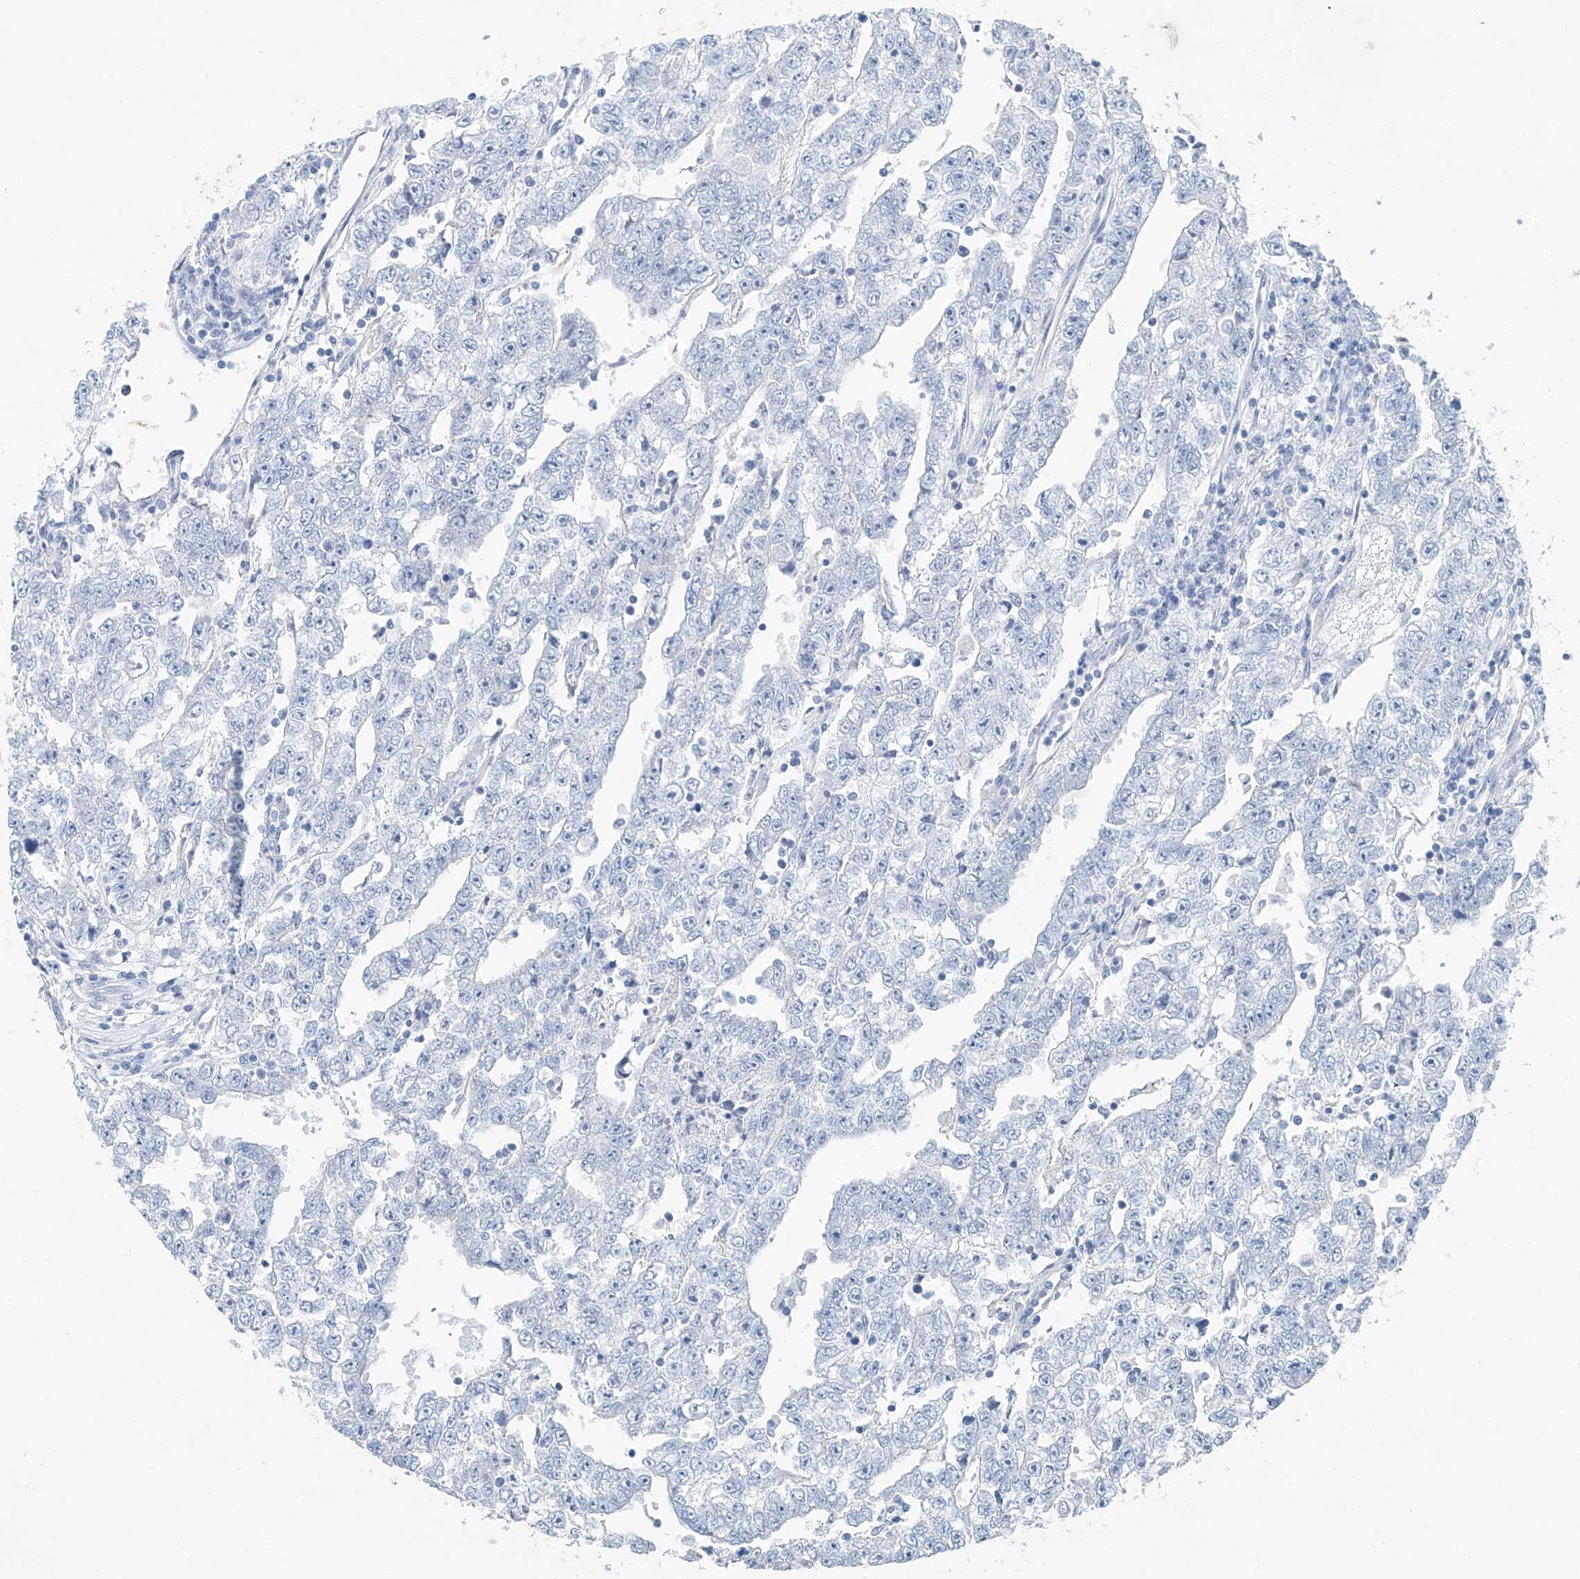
{"staining": {"intensity": "negative", "quantity": "none", "location": "none"}, "tissue": "testis cancer", "cell_type": "Tumor cells", "image_type": "cancer", "snomed": [{"axis": "morphology", "description": "Carcinoma, Embryonal, NOS"}, {"axis": "topography", "description": "Testis"}], "caption": "The IHC image has no significant expression in tumor cells of testis embryonal carcinoma tissue.", "gene": "C1orf87", "patient": {"sex": "male", "age": 25}}